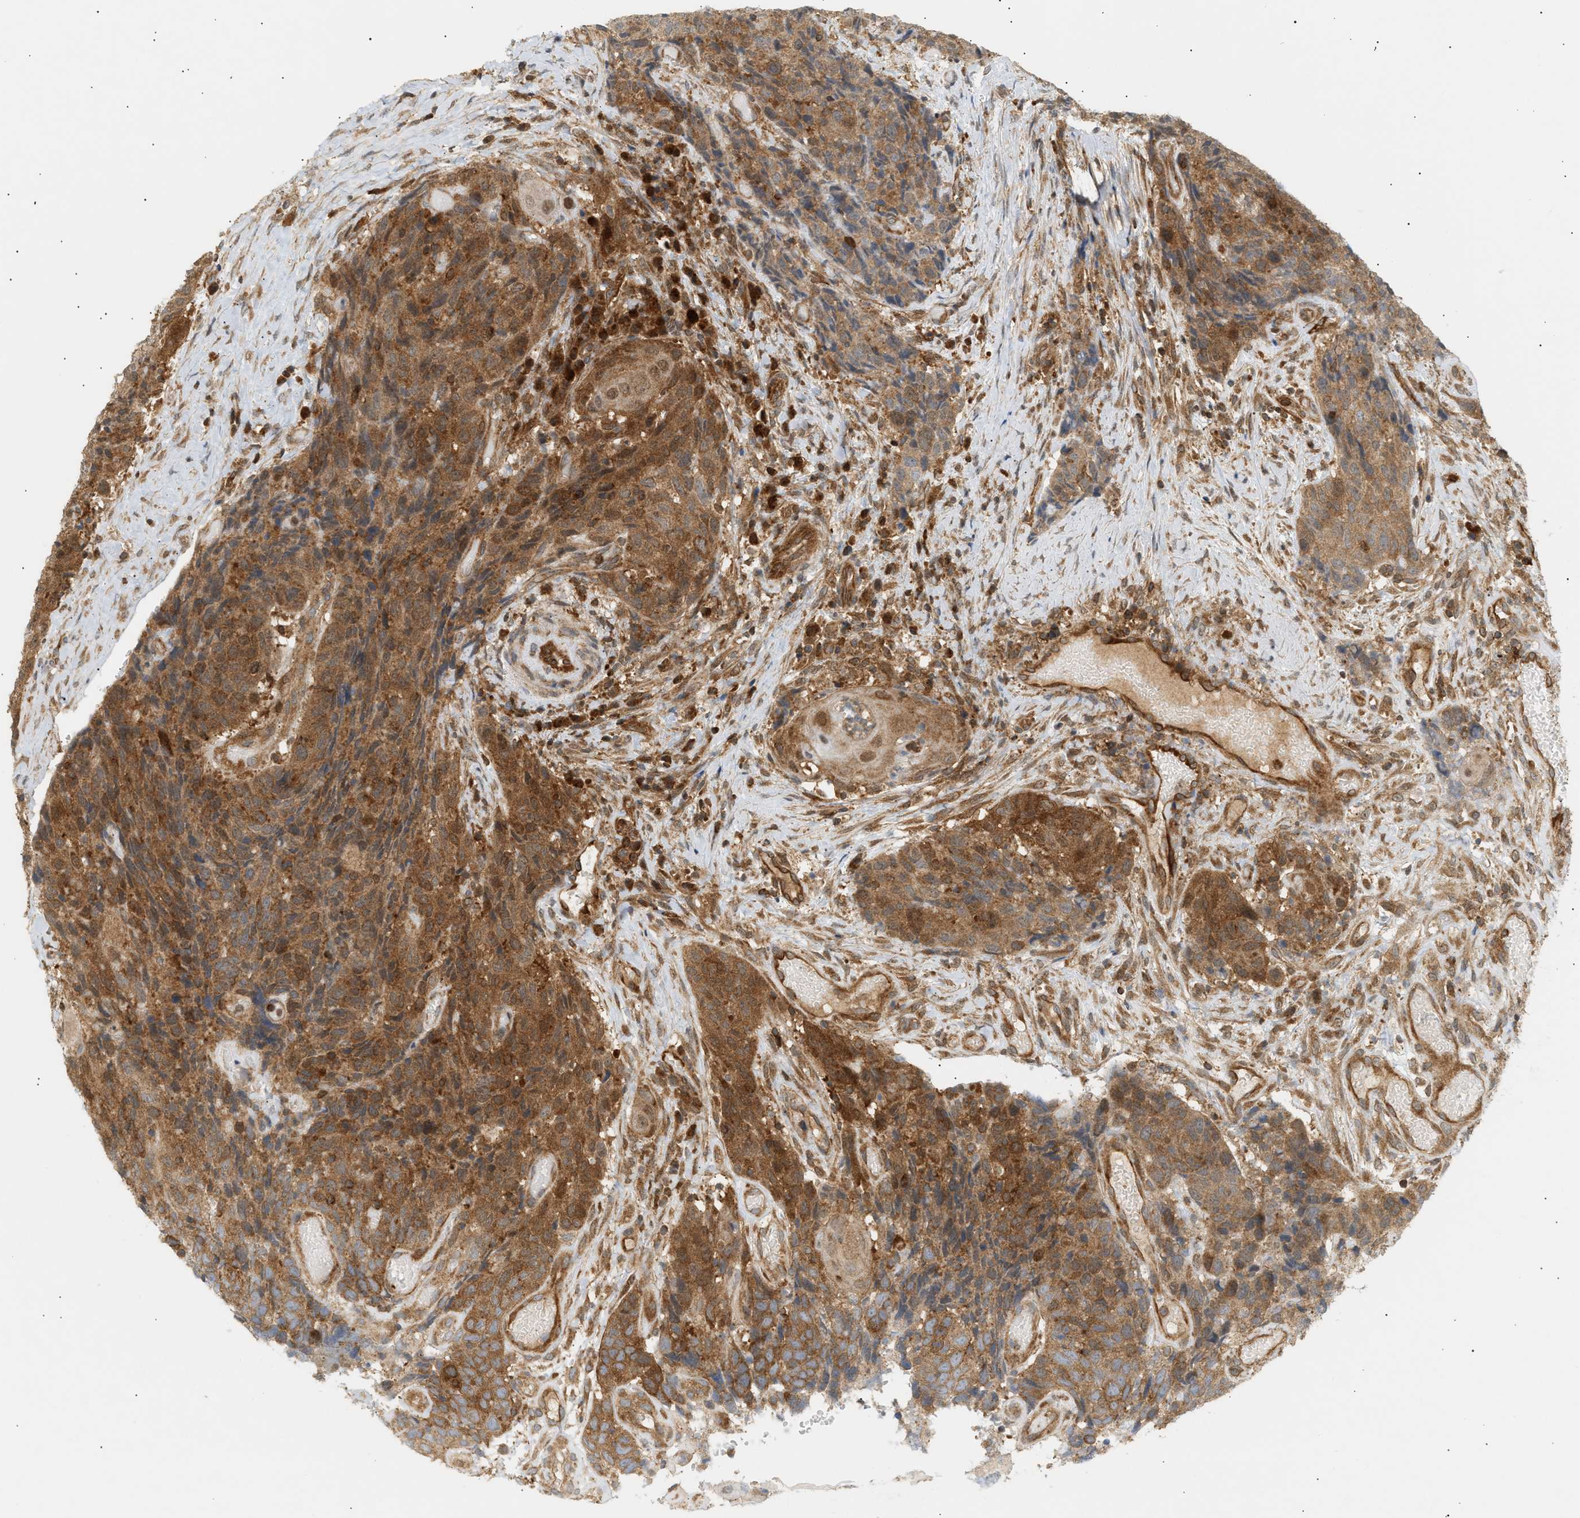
{"staining": {"intensity": "strong", "quantity": ">75%", "location": "cytoplasmic/membranous"}, "tissue": "head and neck cancer", "cell_type": "Tumor cells", "image_type": "cancer", "snomed": [{"axis": "morphology", "description": "Squamous cell carcinoma, NOS"}, {"axis": "topography", "description": "Head-Neck"}], "caption": "Approximately >75% of tumor cells in head and neck squamous cell carcinoma show strong cytoplasmic/membranous protein positivity as visualized by brown immunohistochemical staining.", "gene": "SHC1", "patient": {"sex": "male", "age": 66}}